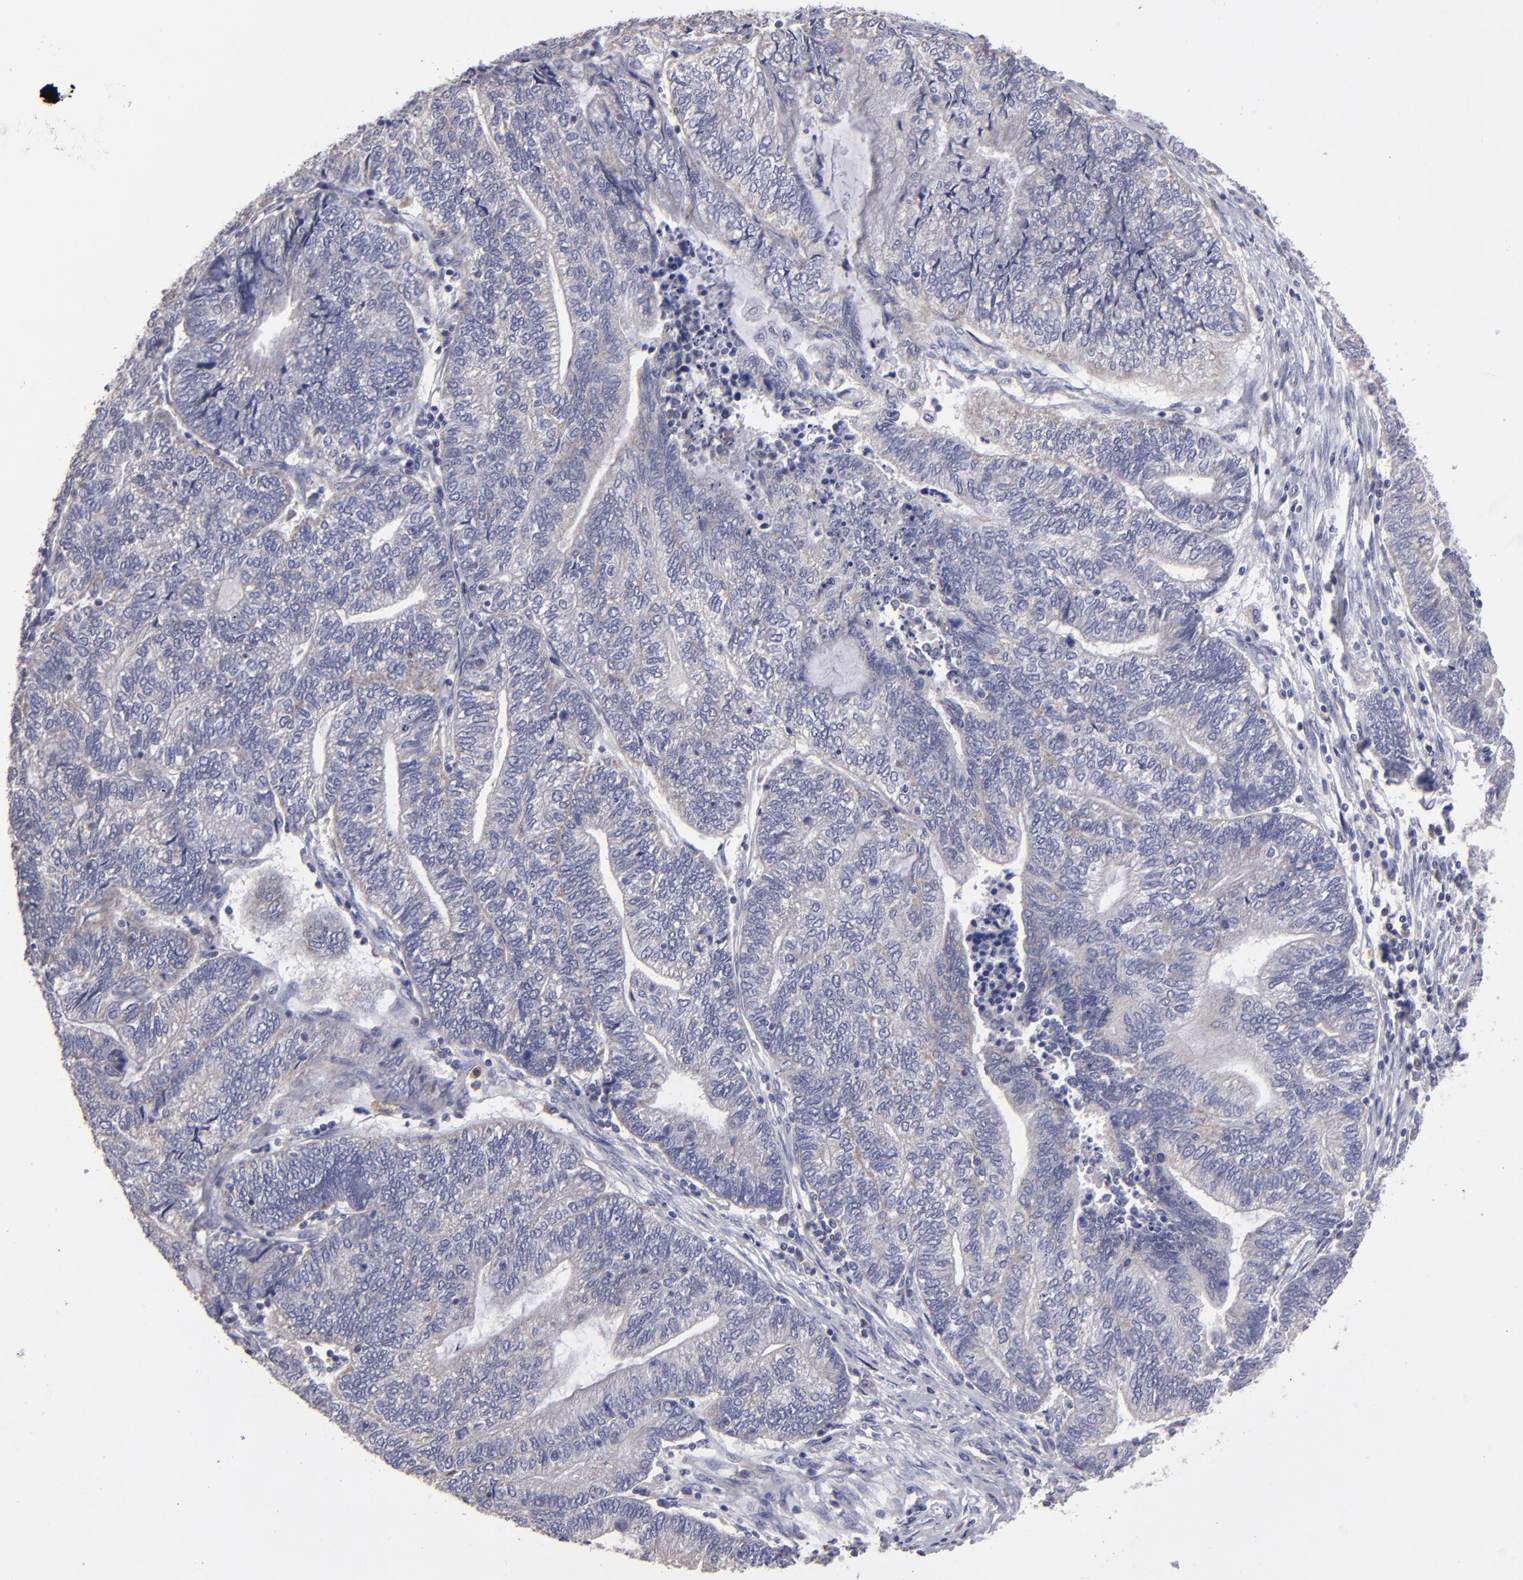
{"staining": {"intensity": "weak", "quantity": ">75%", "location": "cytoplasmic/membranous"}, "tissue": "endometrial cancer", "cell_type": "Tumor cells", "image_type": "cancer", "snomed": [{"axis": "morphology", "description": "Adenocarcinoma, NOS"}, {"axis": "topography", "description": "Uterus"}, {"axis": "topography", "description": "Endometrium"}], "caption": "Endometrial adenocarcinoma stained for a protein (brown) reveals weak cytoplasmic/membranous positive expression in about >75% of tumor cells.", "gene": "FGR", "patient": {"sex": "female", "age": 70}}